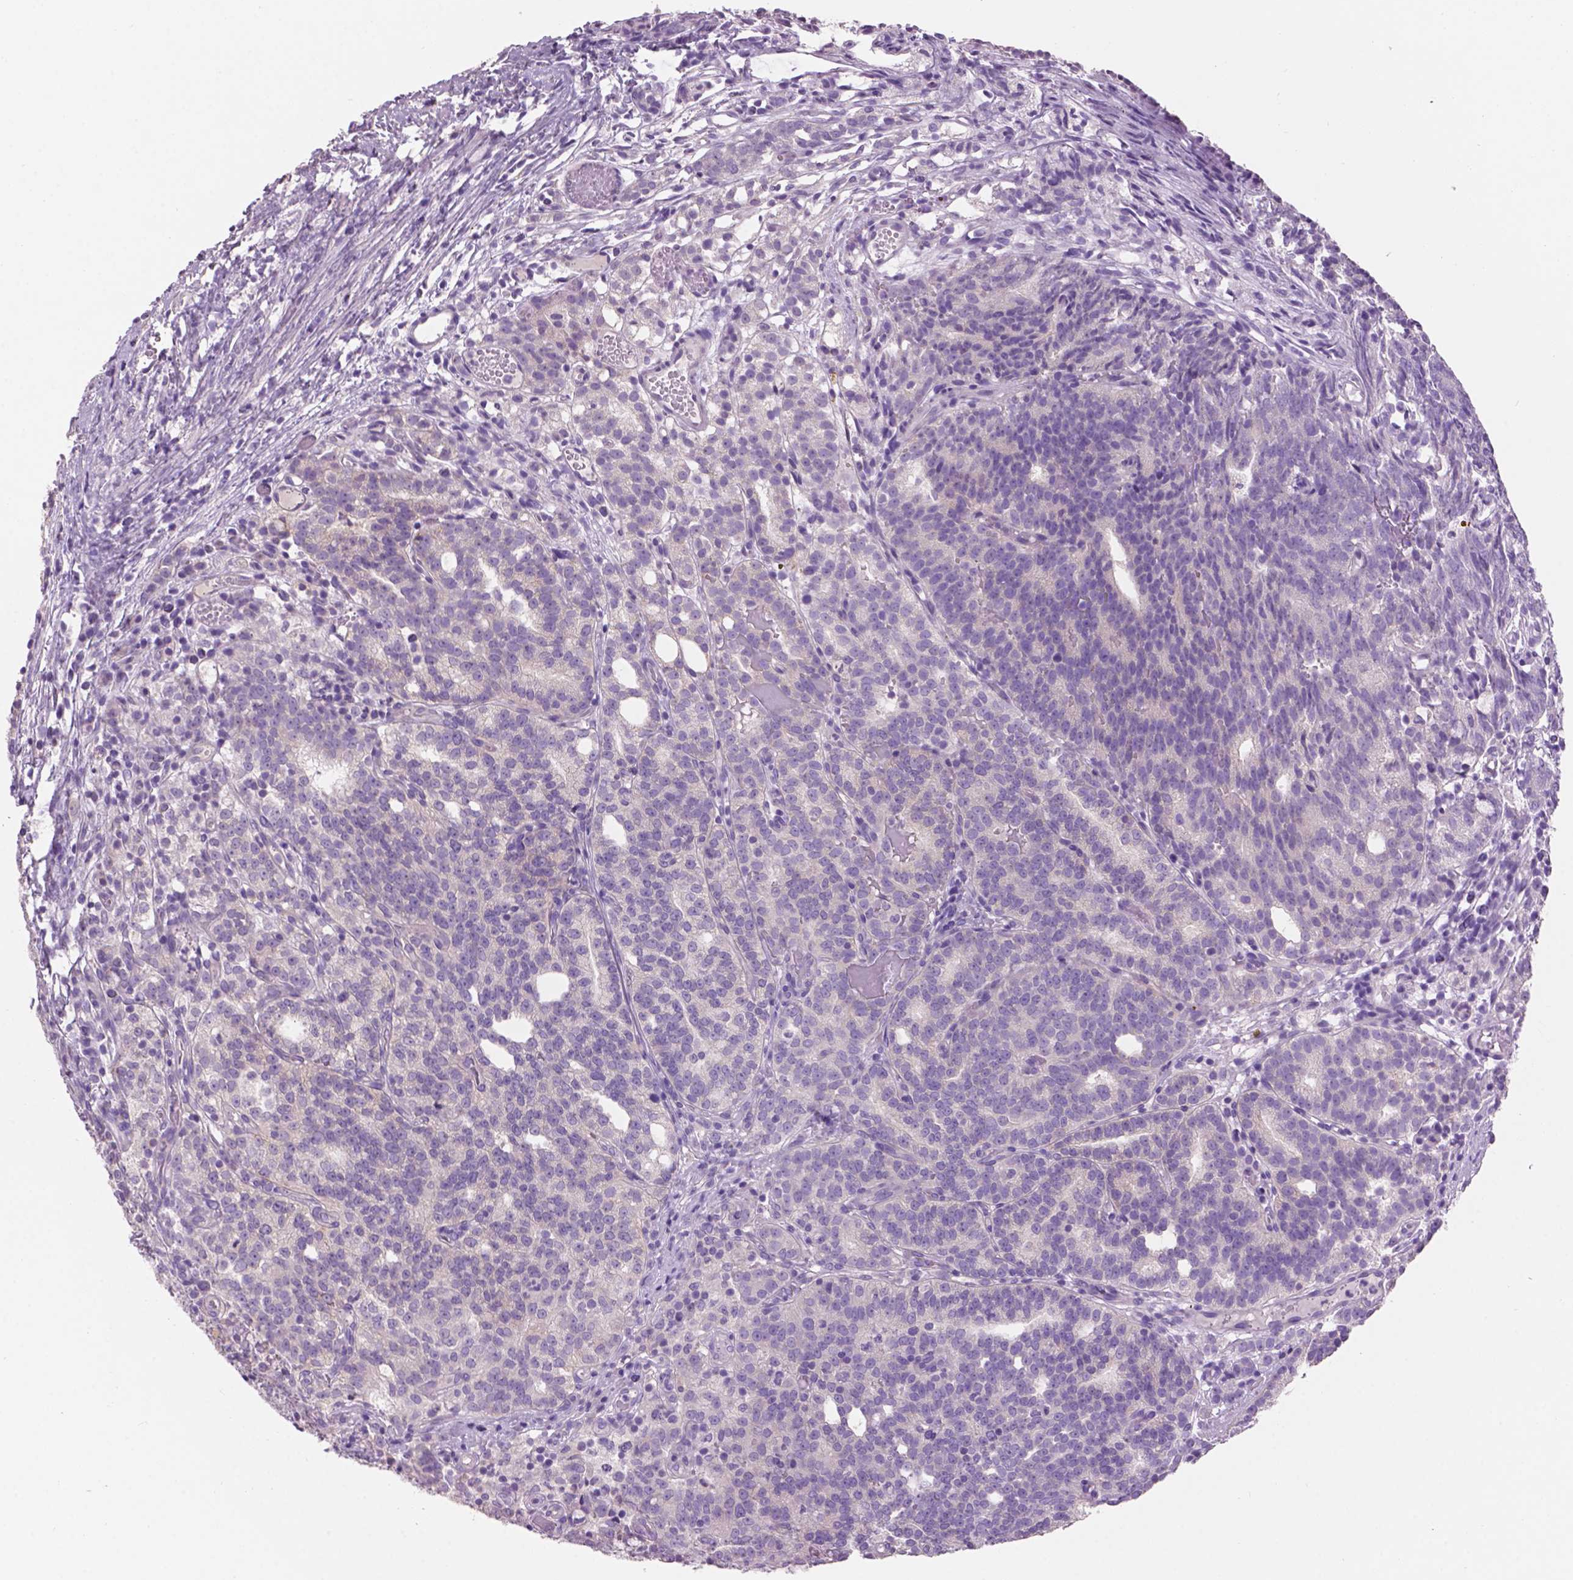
{"staining": {"intensity": "negative", "quantity": "none", "location": "none"}, "tissue": "prostate cancer", "cell_type": "Tumor cells", "image_type": "cancer", "snomed": [{"axis": "morphology", "description": "Adenocarcinoma, High grade"}, {"axis": "topography", "description": "Prostate"}], "caption": "High-grade adenocarcinoma (prostate) was stained to show a protein in brown. There is no significant positivity in tumor cells.", "gene": "CRYBA4", "patient": {"sex": "male", "age": 53}}